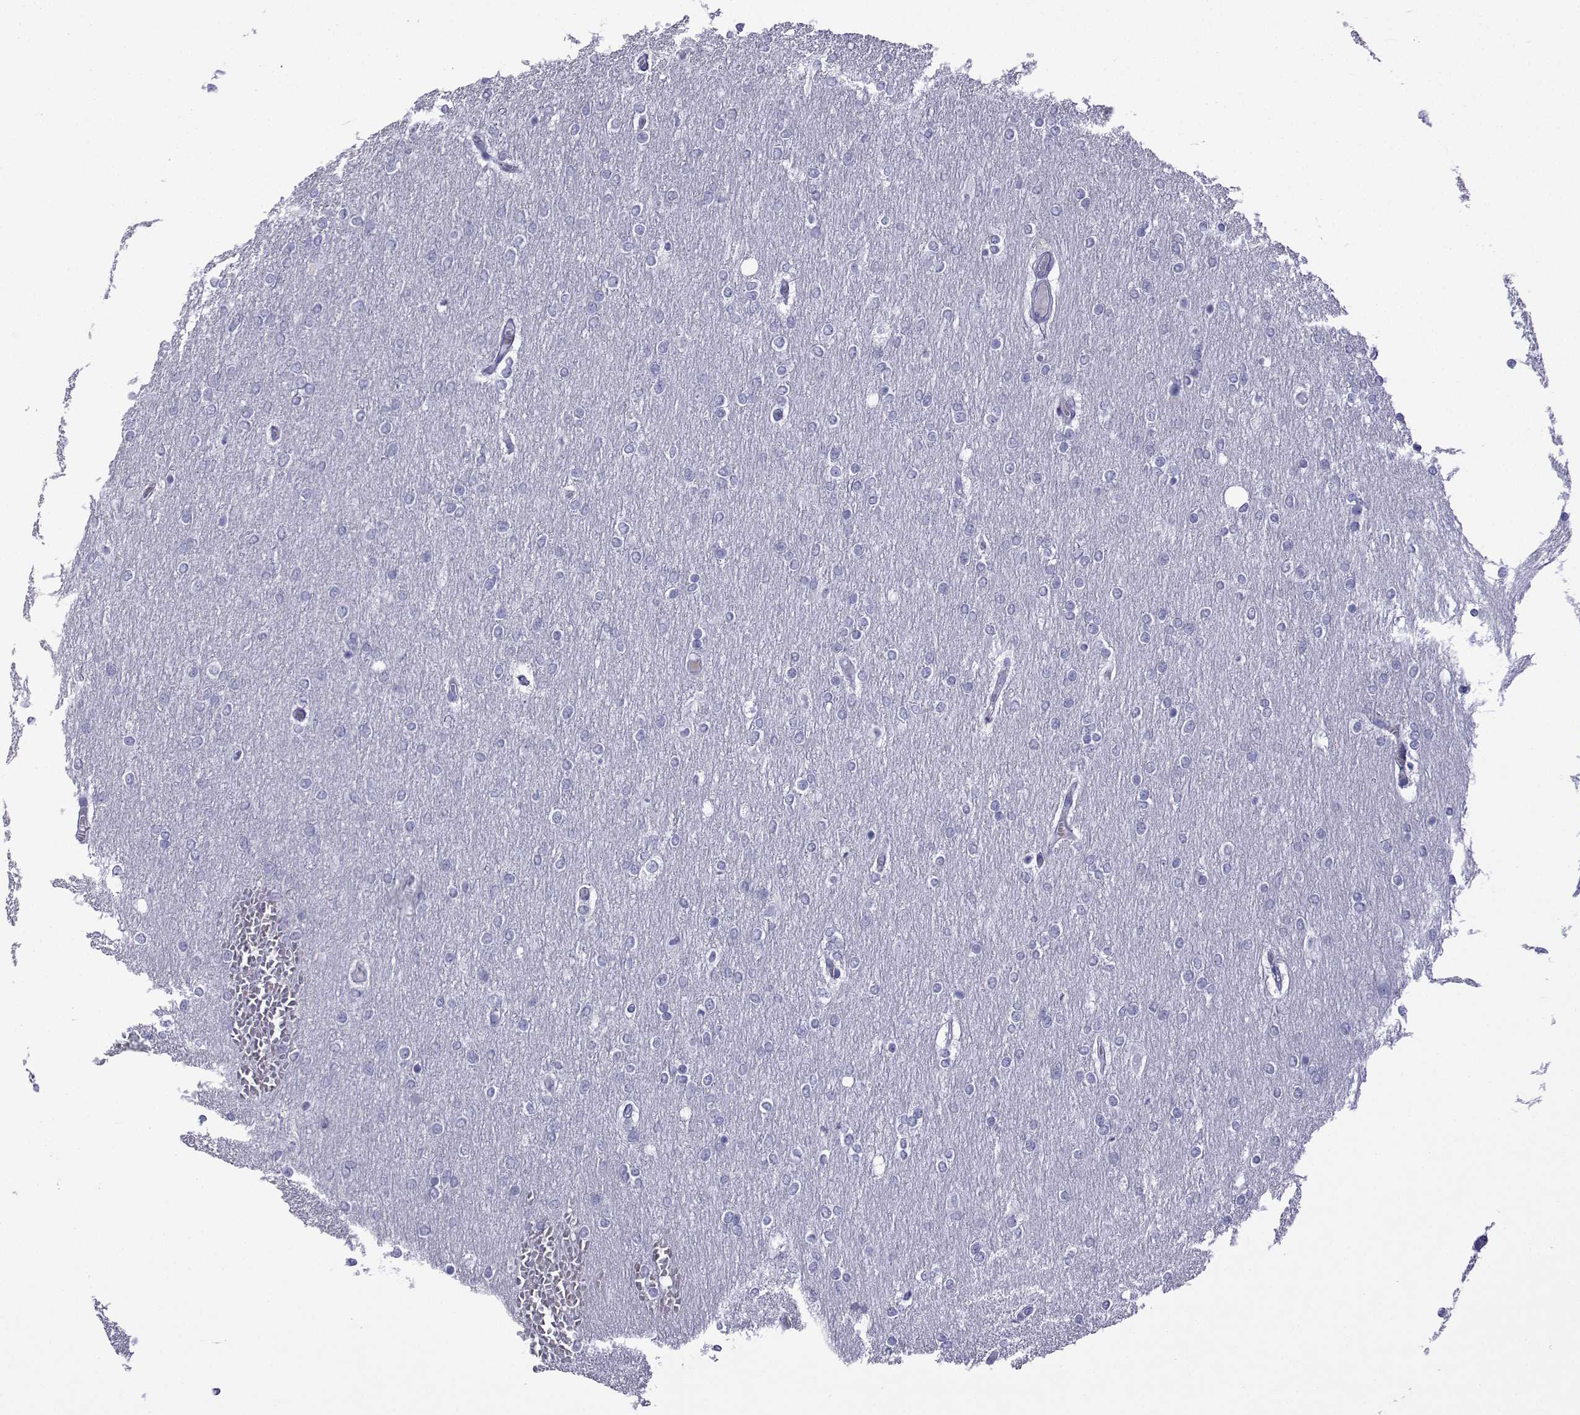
{"staining": {"intensity": "negative", "quantity": "none", "location": "none"}, "tissue": "glioma", "cell_type": "Tumor cells", "image_type": "cancer", "snomed": [{"axis": "morphology", "description": "Glioma, malignant, High grade"}, {"axis": "topography", "description": "Brain"}], "caption": "Human glioma stained for a protein using immunohistochemistry shows no positivity in tumor cells.", "gene": "ACTL7A", "patient": {"sex": "female", "age": 61}}